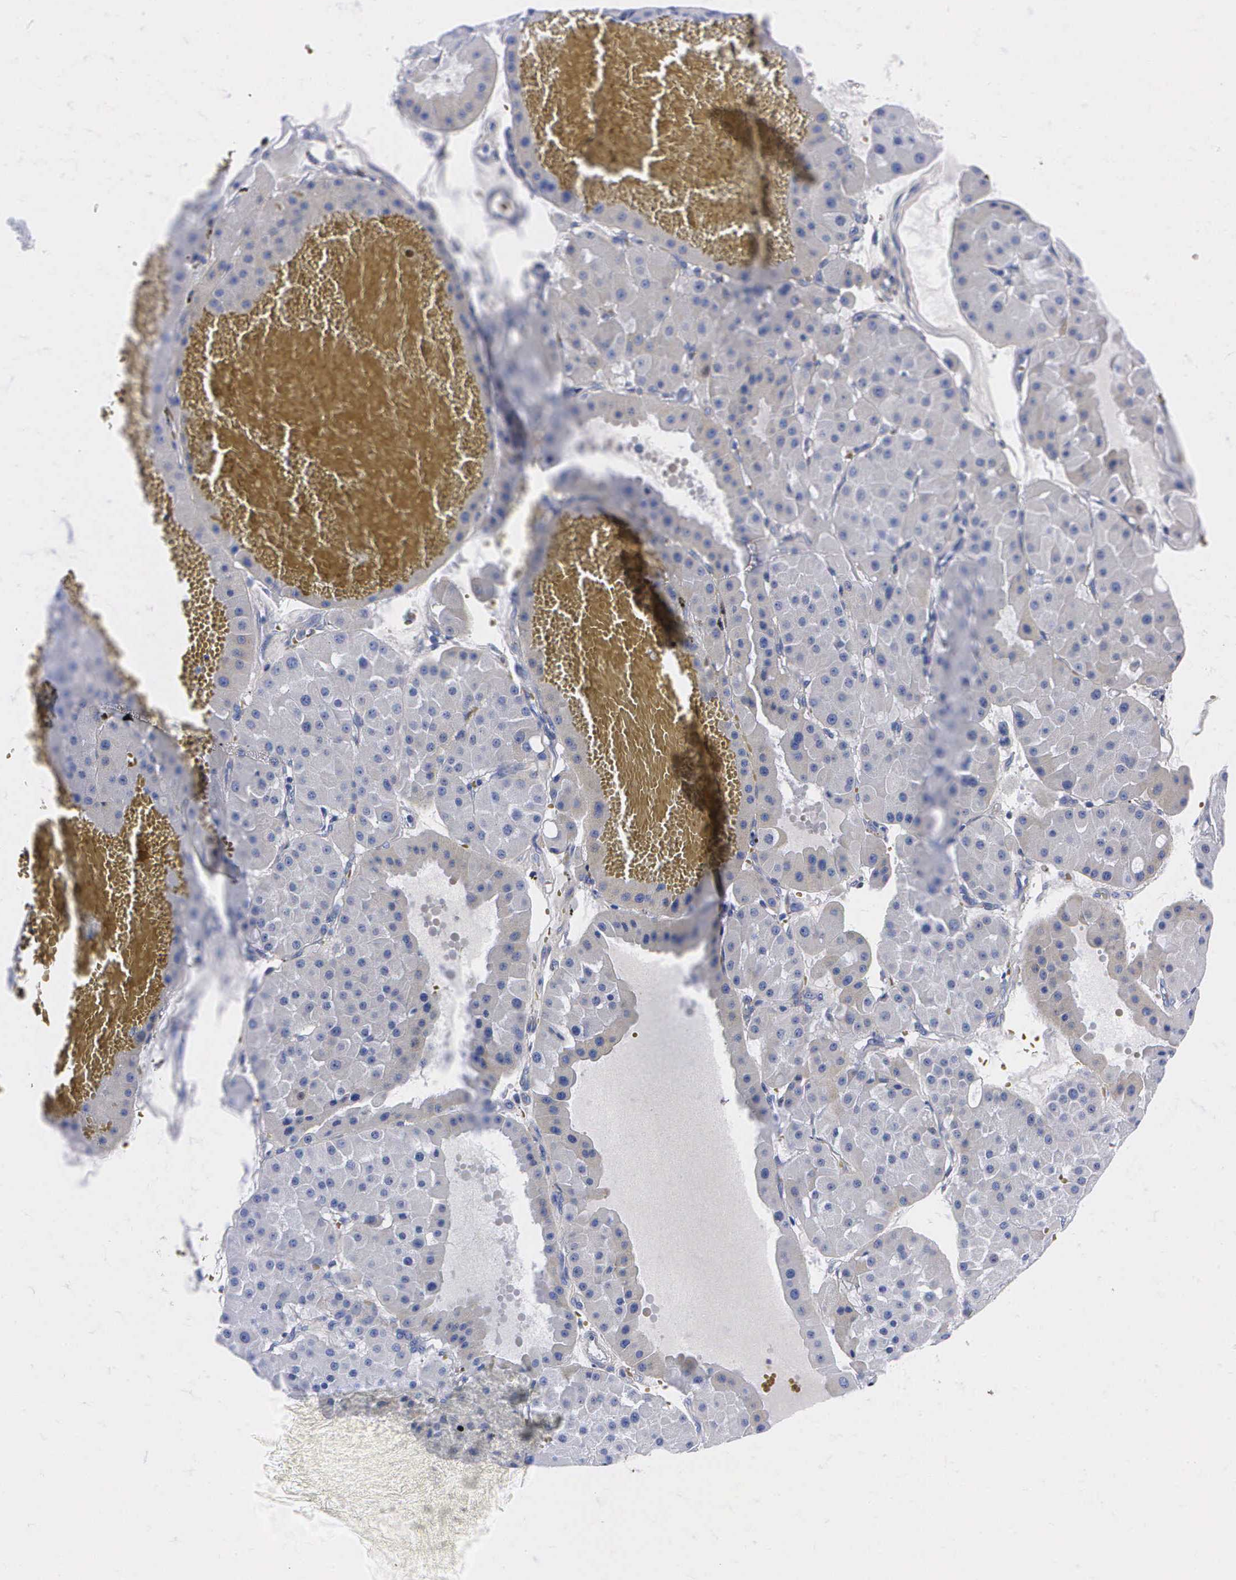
{"staining": {"intensity": "negative", "quantity": "none", "location": "none"}, "tissue": "renal cancer", "cell_type": "Tumor cells", "image_type": "cancer", "snomed": [{"axis": "morphology", "description": "Adenocarcinoma, uncertain malignant potential"}, {"axis": "topography", "description": "Kidney"}], "caption": "Renal adenocarcinoma,  uncertain malignant potential was stained to show a protein in brown. There is no significant staining in tumor cells.", "gene": "ENO2", "patient": {"sex": "male", "age": 63}}